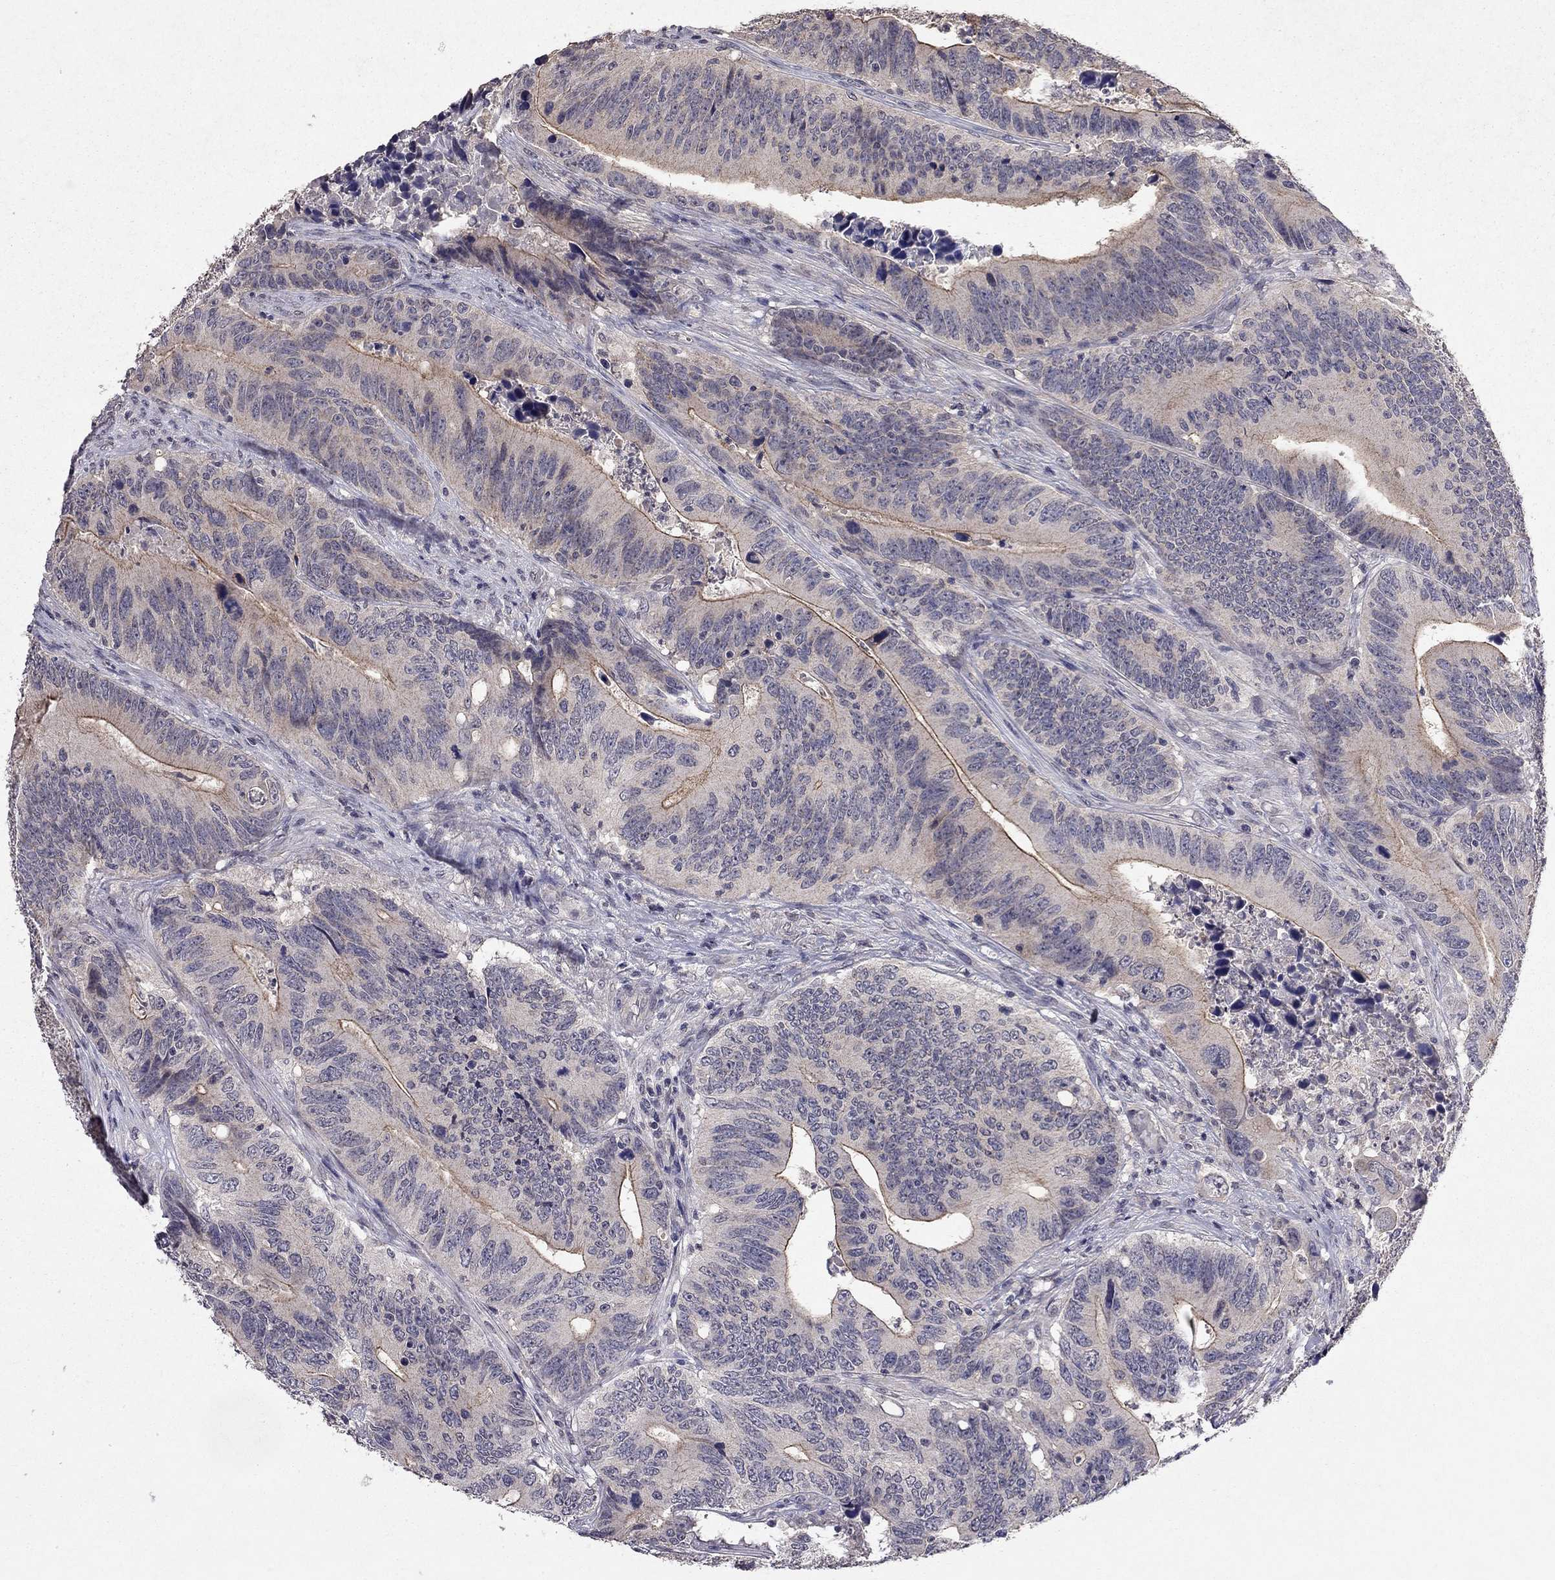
{"staining": {"intensity": "moderate", "quantity": "25%-75%", "location": "cytoplasmic/membranous"}, "tissue": "colorectal cancer", "cell_type": "Tumor cells", "image_type": "cancer", "snomed": [{"axis": "morphology", "description": "Adenocarcinoma, NOS"}, {"axis": "topography", "description": "Colon"}], "caption": "Human colorectal cancer (adenocarcinoma) stained with a brown dye displays moderate cytoplasmic/membranous positive positivity in about 25%-75% of tumor cells.", "gene": "ESR2", "patient": {"sex": "female", "age": 90}}